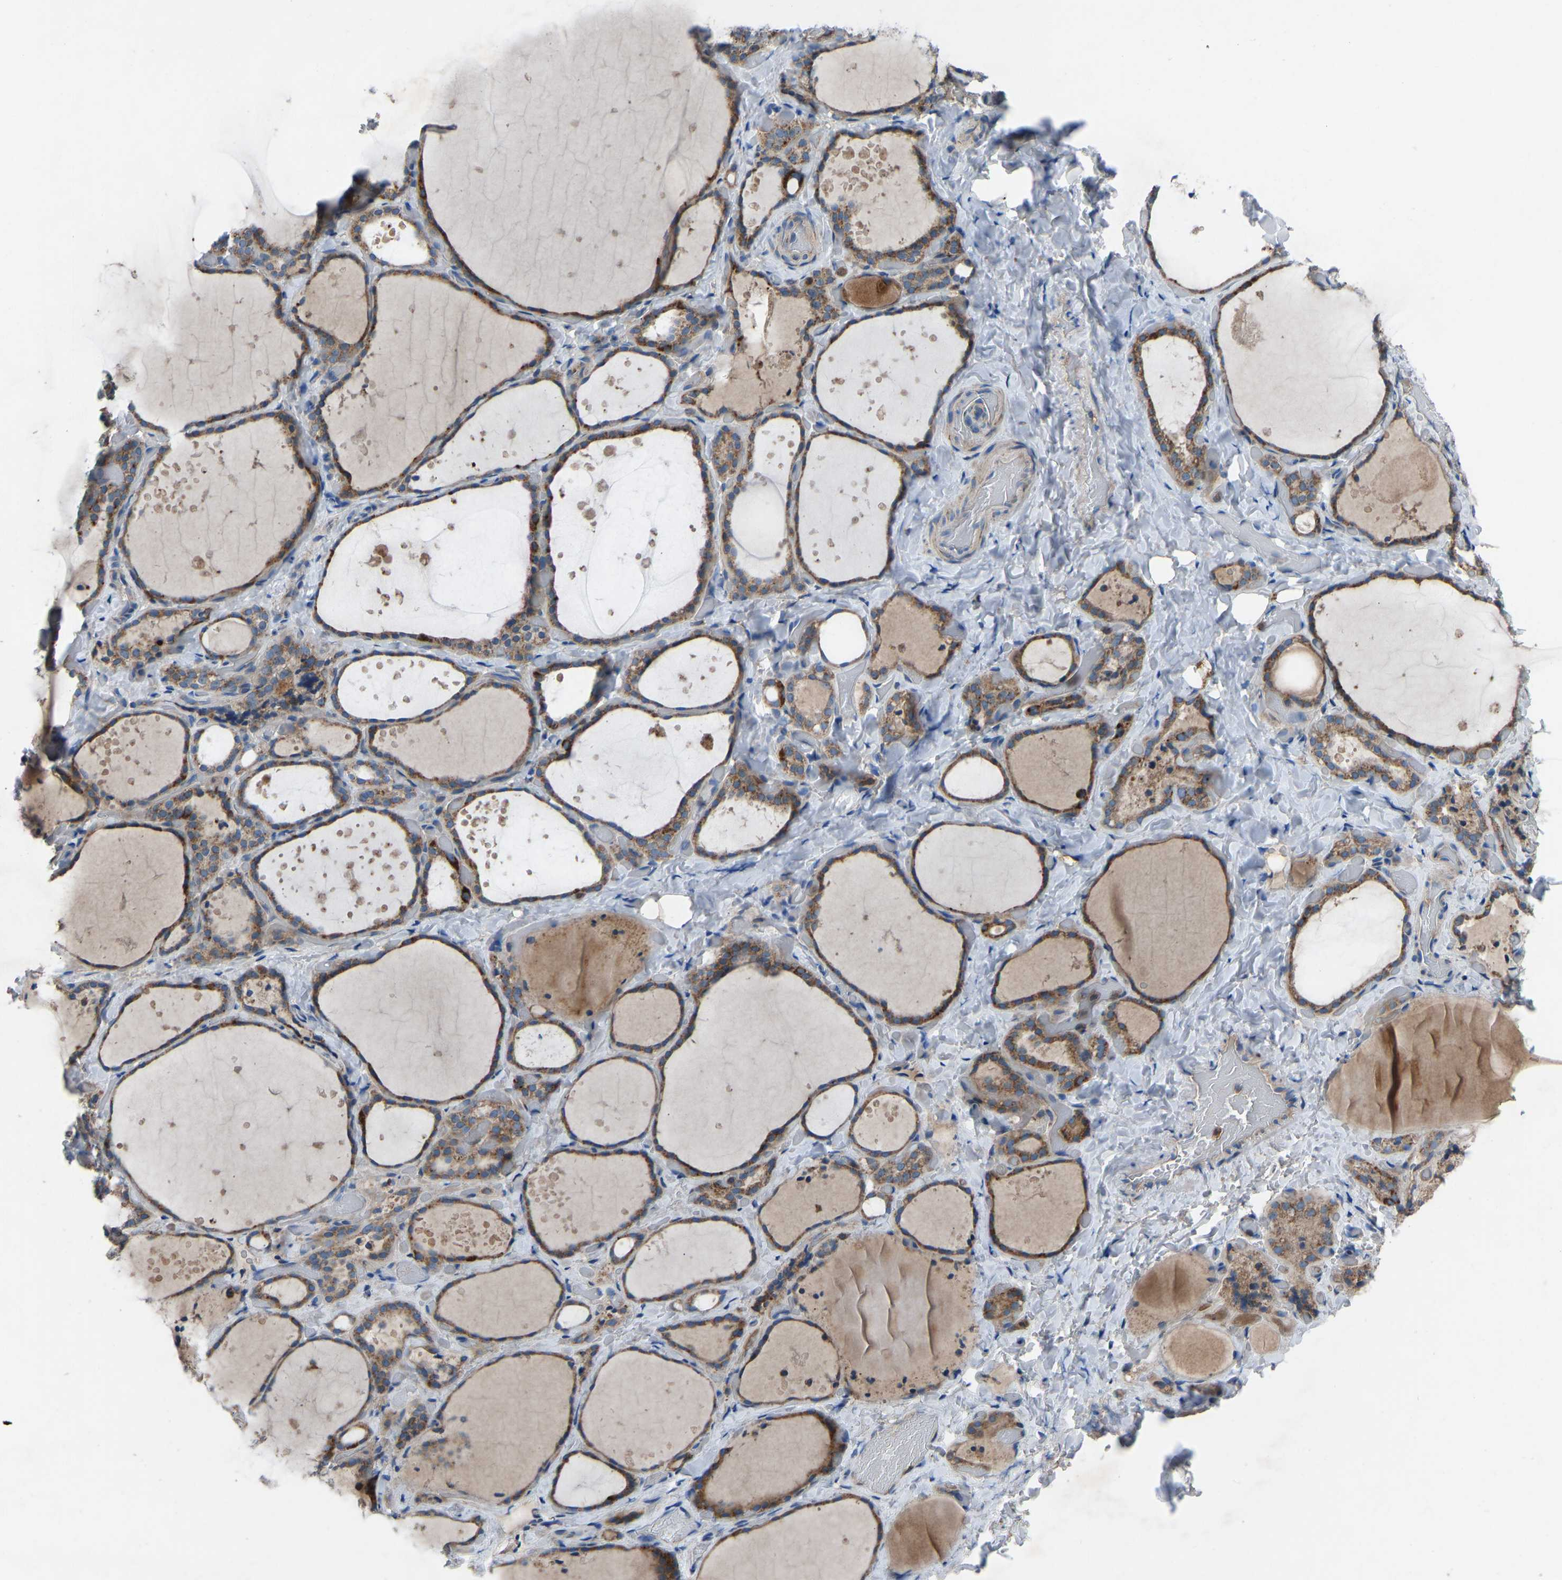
{"staining": {"intensity": "moderate", "quantity": ">75%", "location": "cytoplasmic/membranous"}, "tissue": "thyroid gland", "cell_type": "Glandular cells", "image_type": "normal", "snomed": [{"axis": "morphology", "description": "Normal tissue, NOS"}, {"axis": "topography", "description": "Thyroid gland"}], "caption": "This micrograph shows immunohistochemistry staining of benign thyroid gland, with medium moderate cytoplasmic/membranous expression in approximately >75% of glandular cells.", "gene": "GRK6", "patient": {"sex": "female", "age": 44}}